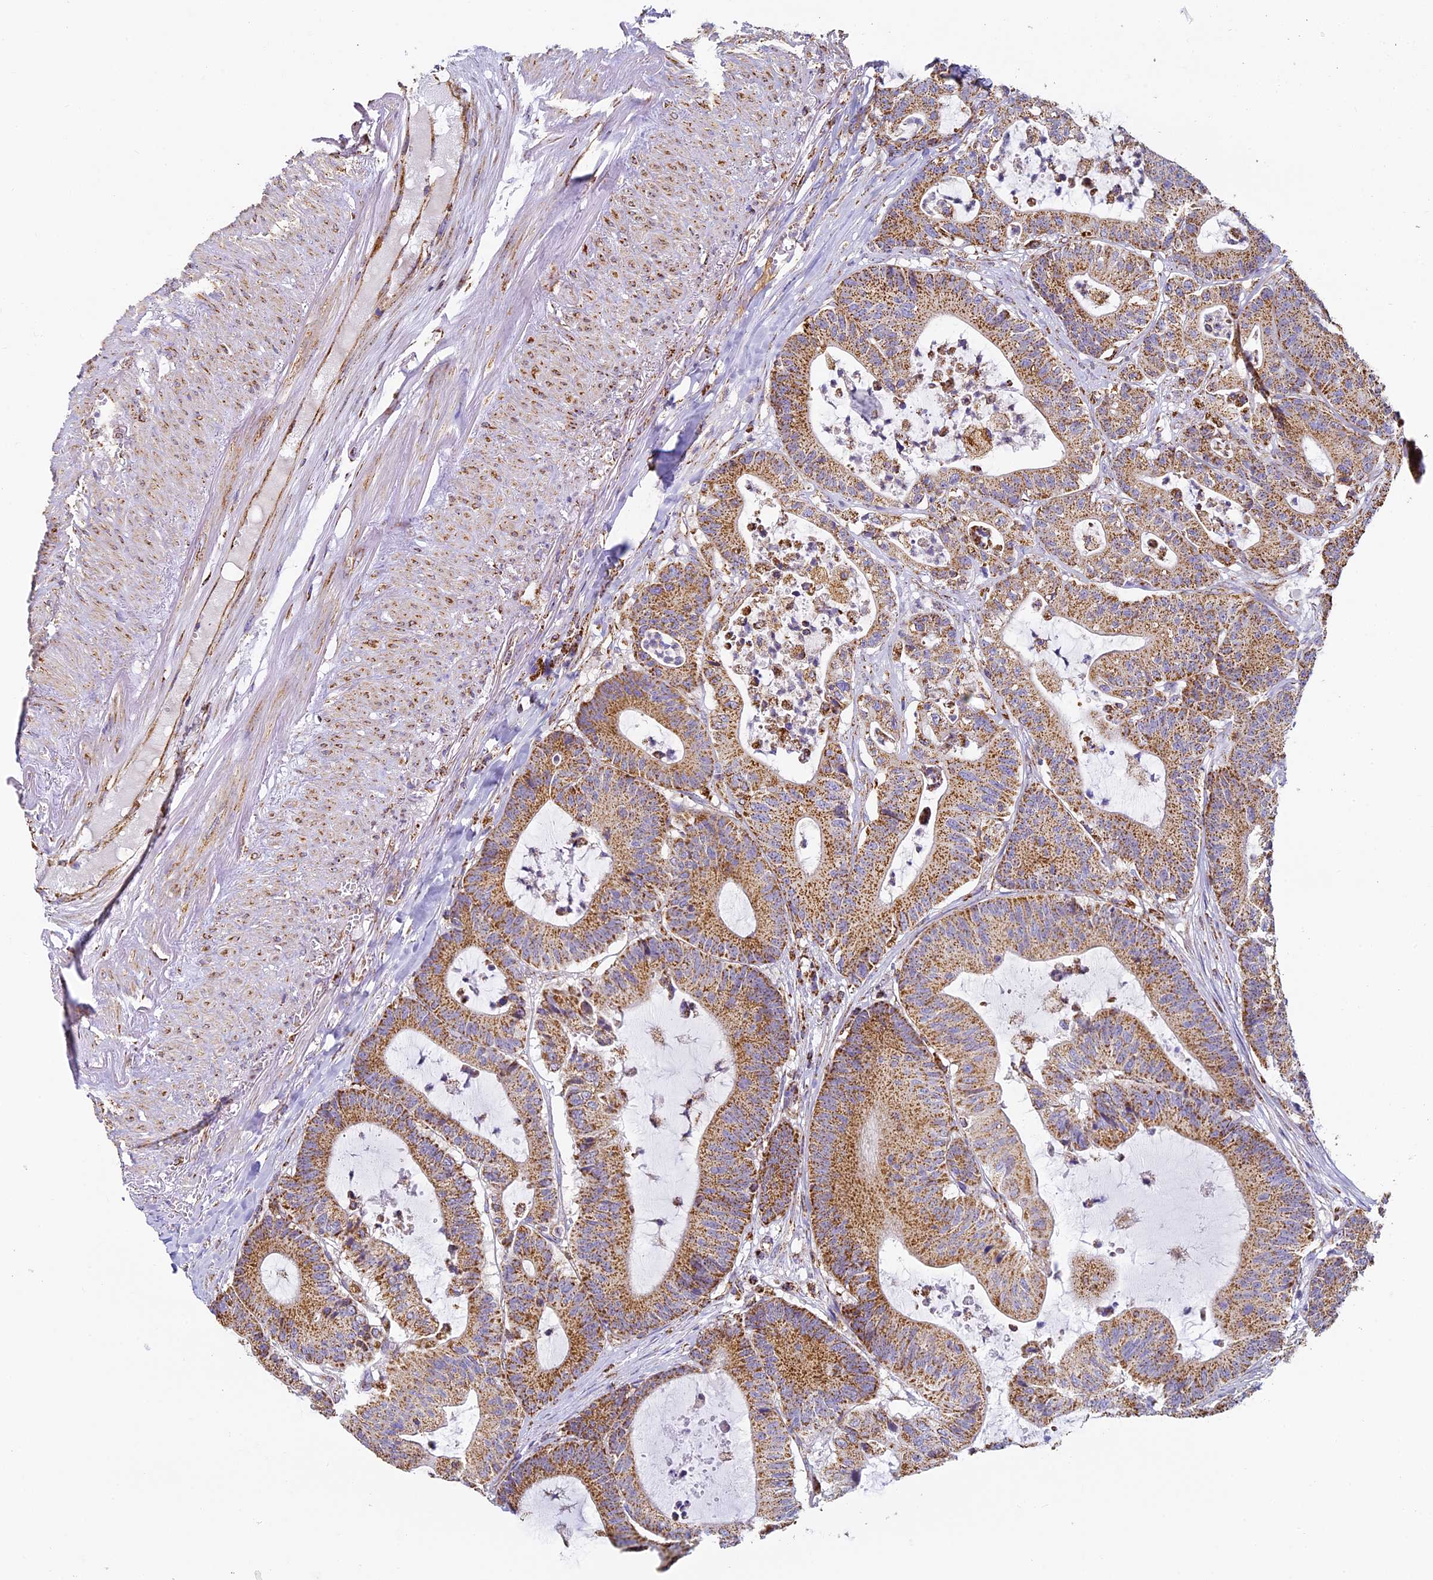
{"staining": {"intensity": "moderate", "quantity": ">75%", "location": "cytoplasmic/membranous"}, "tissue": "colorectal cancer", "cell_type": "Tumor cells", "image_type": "cancer", "snomed": [{"axis": "morphology", "description": "Adenocarcinoma, NOS"}, {"axis": "topography", "description": "Colon"}], "caption": "Immunohistochemical staining of colorectal cancer (adenocarcinoma) reveals moderate cytoplasmic/membranous protein positivity in approximately >75% of tumor cells. The staining is performed using DAB brown chromogen to label protein expression. The nuclei are counter-stained blue using hematoxylin.", "gene": "STK17A", "patient": {"sex": "female", "age": 84}}